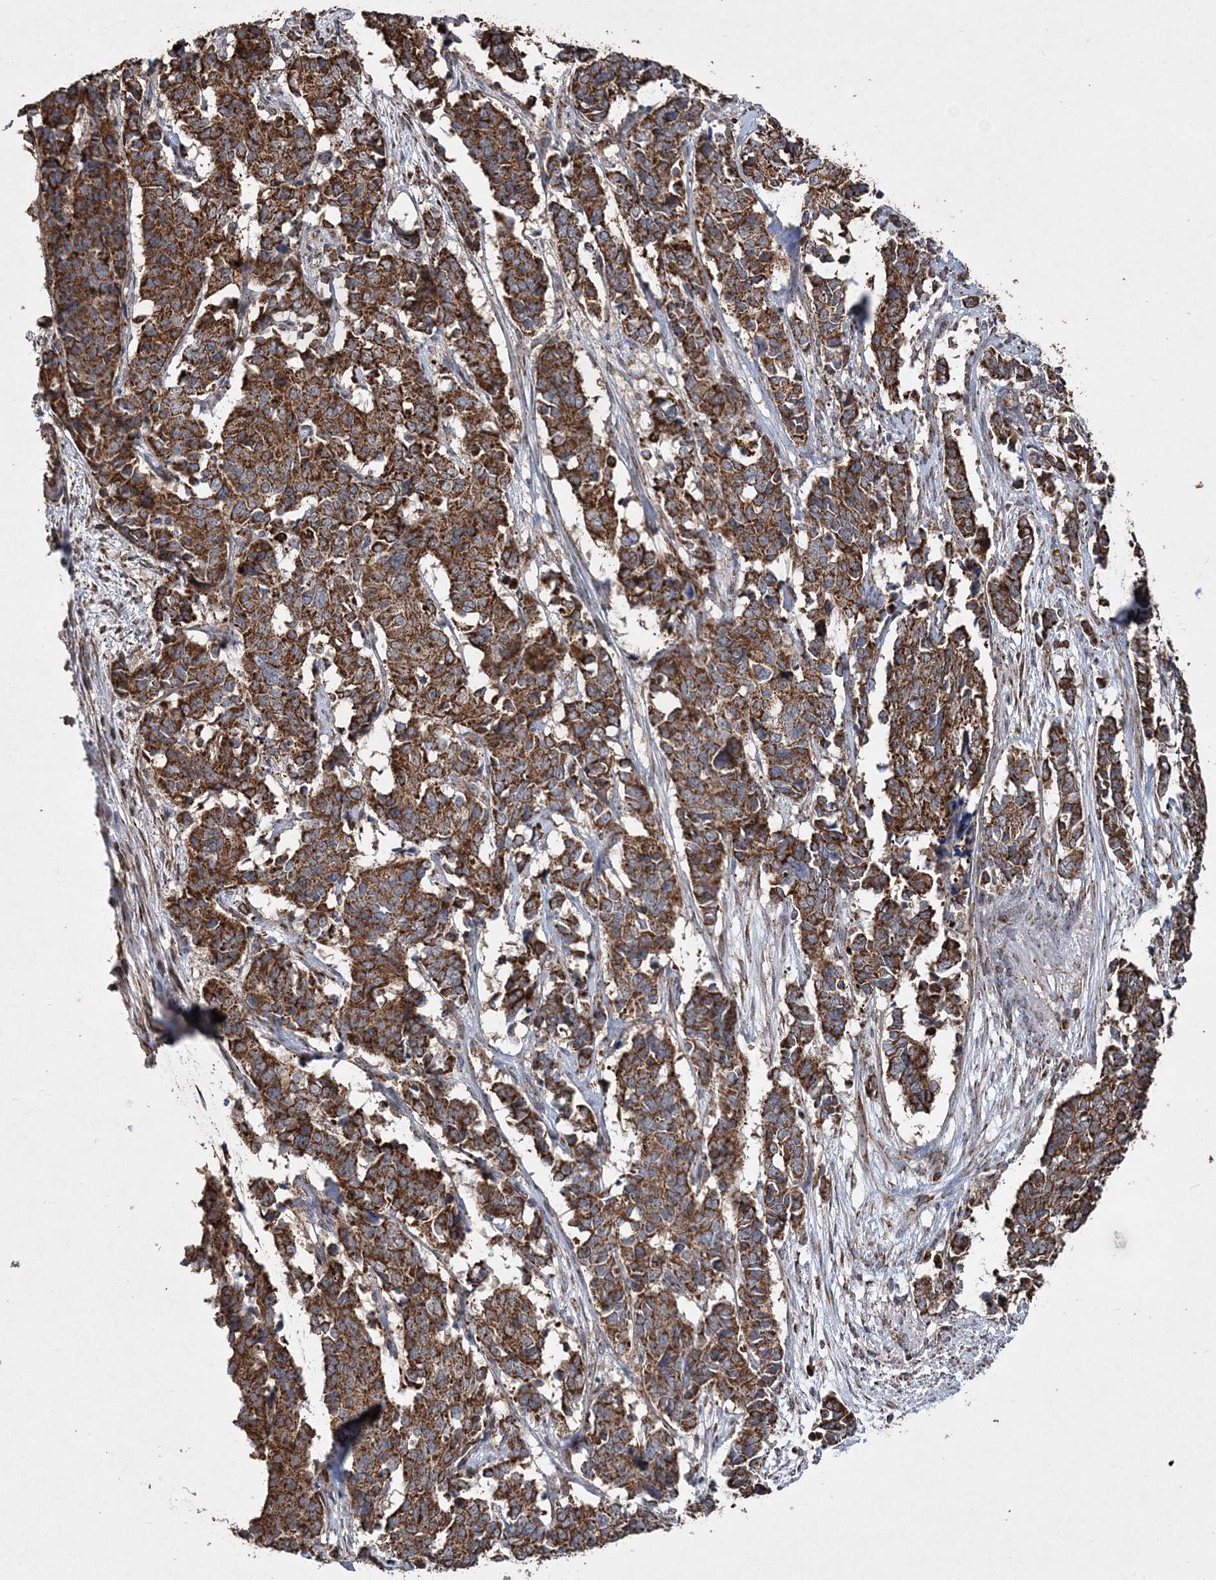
{"staining": {"intensity": "strong", "quantity": ">75%", "location": "cytoplasmic/membranous"}, "tissue": "cervical cancer", "cell_type": "Tumor cells", "image_type": "cancer", "snomed": [{"axis": "morphology", "description": "Normal tissue, NOS"}, {"axis": "morphology", "description": "Squamous cell carcinoma, NOS"}, {"axis": "topography", "description": "Cervix"}], "caption": "The histopathology image reveals immunohistochemical staining of cervical cancer (squamous cell carcinoma). There is strong cytoplasmic/membranous positivity is identified in about >75% of tumor cells. Nuclei are stained in blue.", "gene": "POC5", "patient": {"sex": "female", "age": 35}}